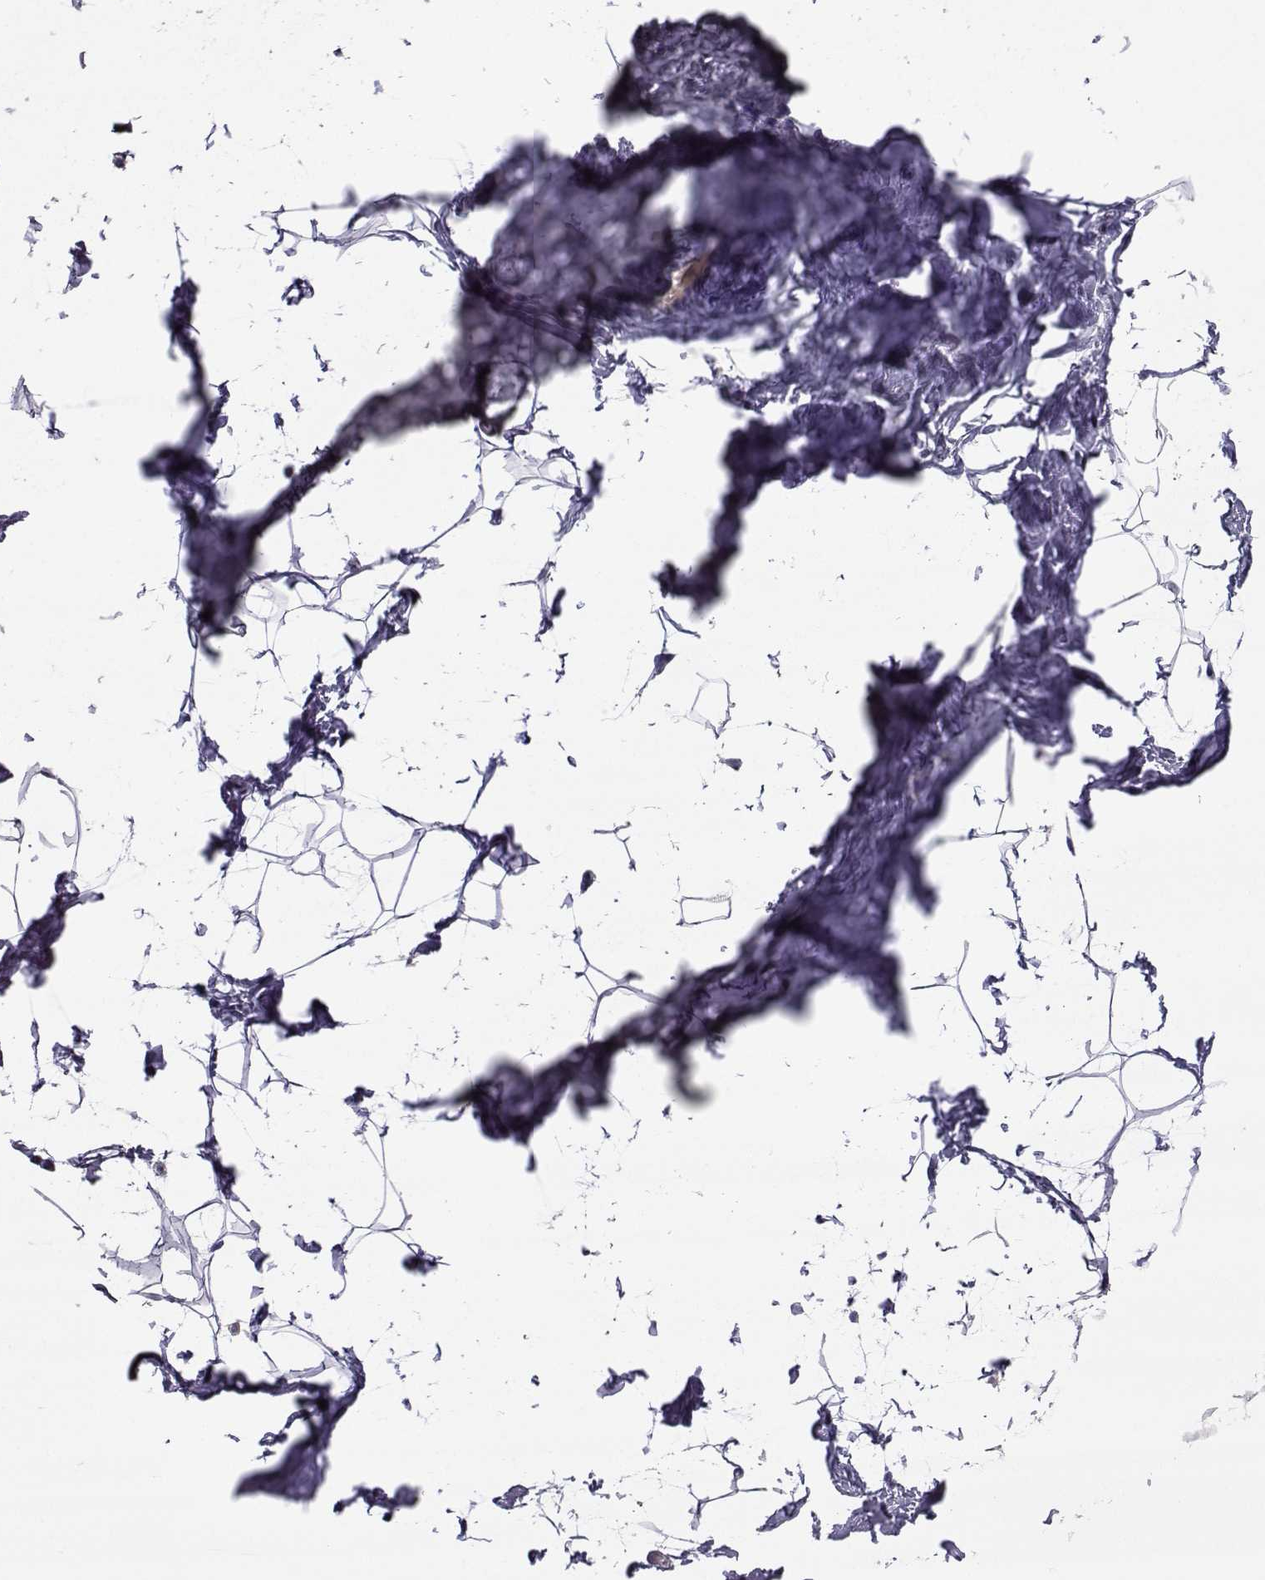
{"staining": {"intensity": "negative", "quantity": "none", "location": "none"}, "tissue": "breast", "cell_type": "Adipocytes", "image_type": "normal", "snomed": [{"axis": "morphology", "description": "Normal tissue, NOS"}, {"axis": "topography", "description": "Breast"}], "caption": "IHC histopathology image of unremarkable breast: human breast stained with DAB (3,3'-diaminobenzidine) demonstrates no significant protein positivity in adipocytes. Nuclei are stained in blue.", "gene": "CARTPT", "patient": {"sex": "female", "age": 32}}